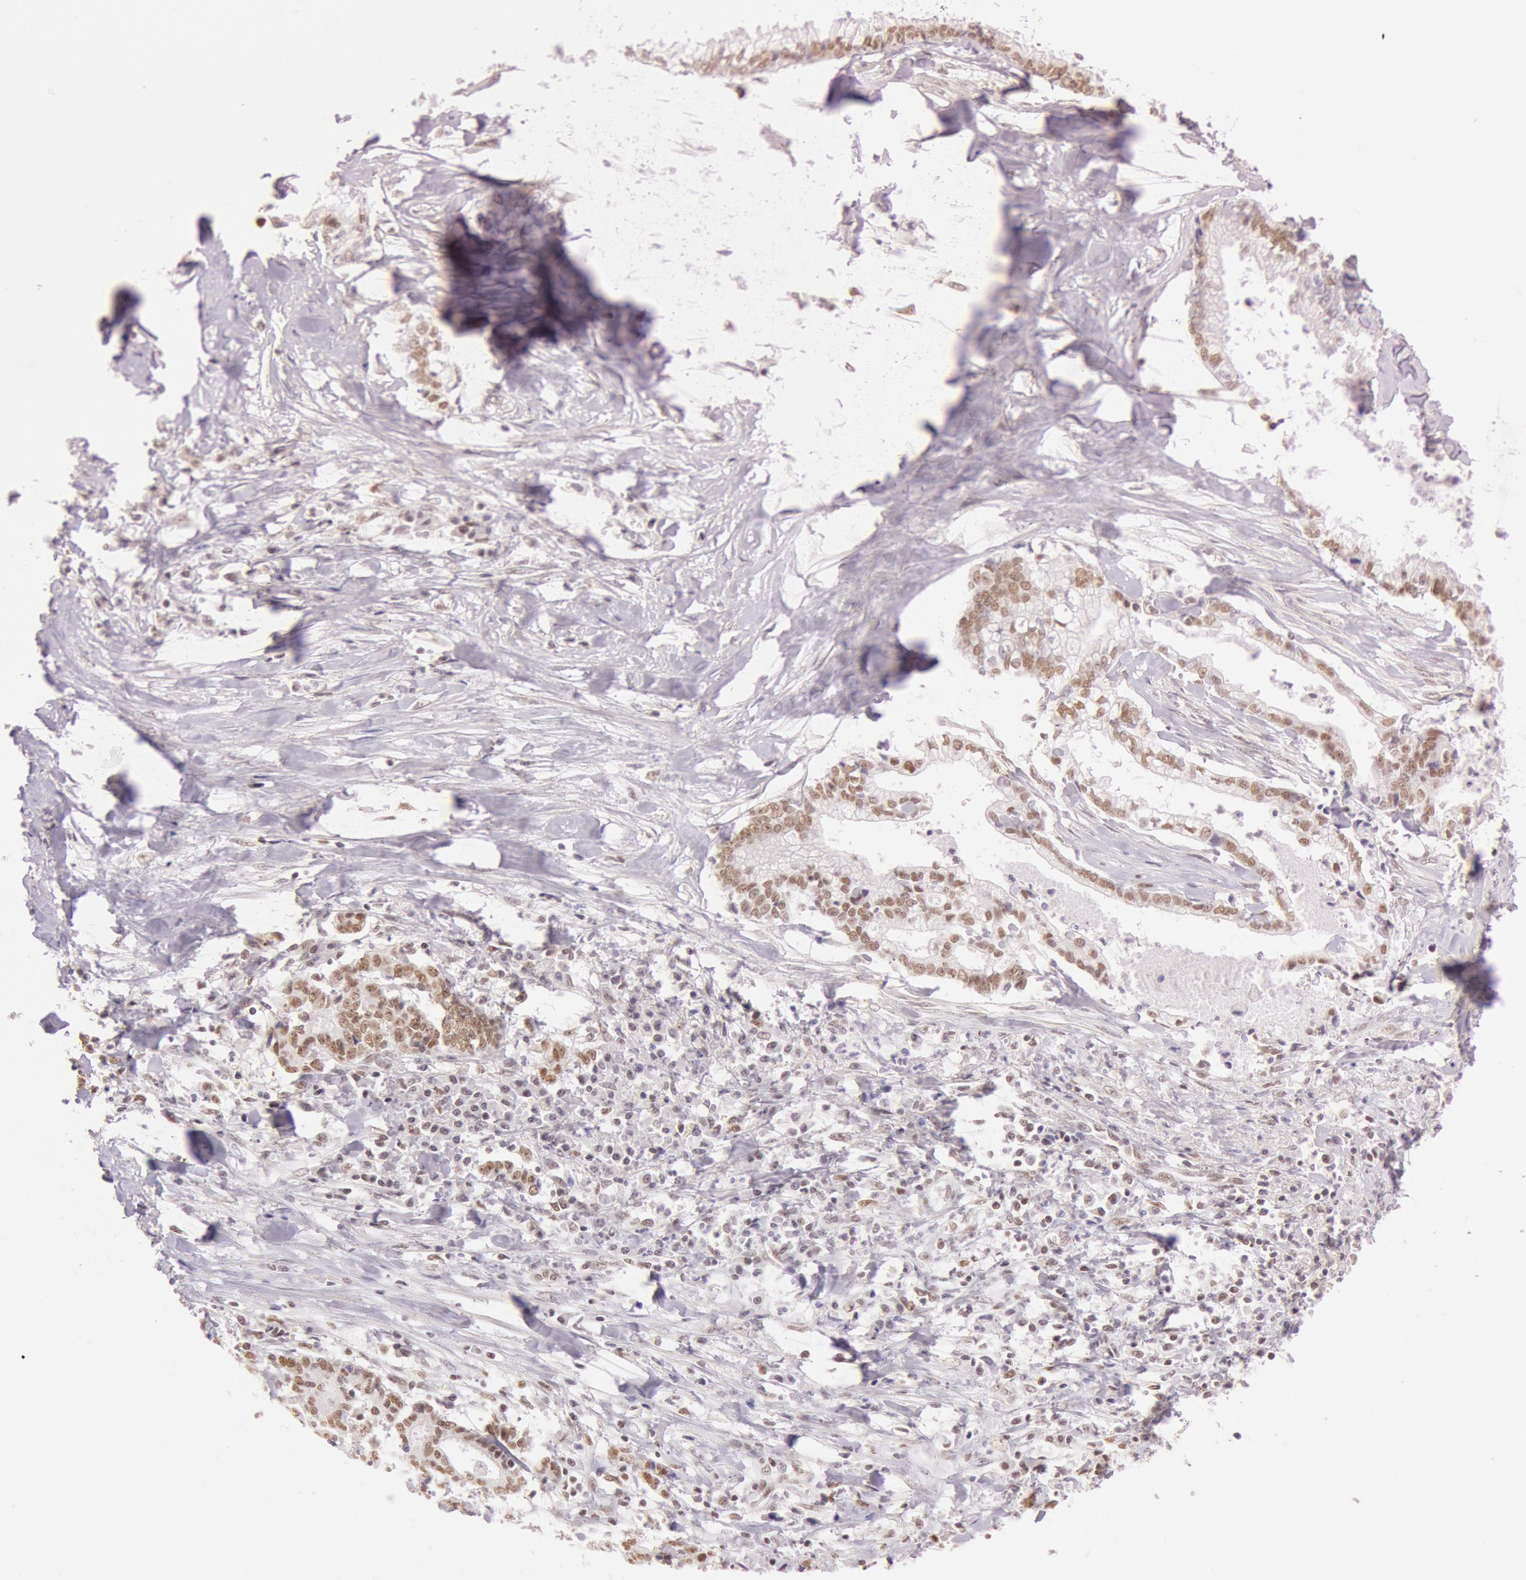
{"staining": {"intensity": "weak", "quantity": "25%-75%", "location": "nuclear"}, "tissue": "liver cancer", "cell_type": "Tumor cells", "image_type": "cancer", "snomed": [{"axis": "morphology", "description": "Cholangiocarcinoma"}, {"axis": "topography", "description": "Liver"}], "caption": "A photomicrograph of liver cancer (cholangiocarcinoma) stained for a protein displays weak nuclear brown staining in tumor cells. Using DAB (brown) and hematoxylin (blue) stains, captured at high magnification using brightfield microscopy.", "gene": "TASL", "patient": {"sex": "male", "age": 57}}